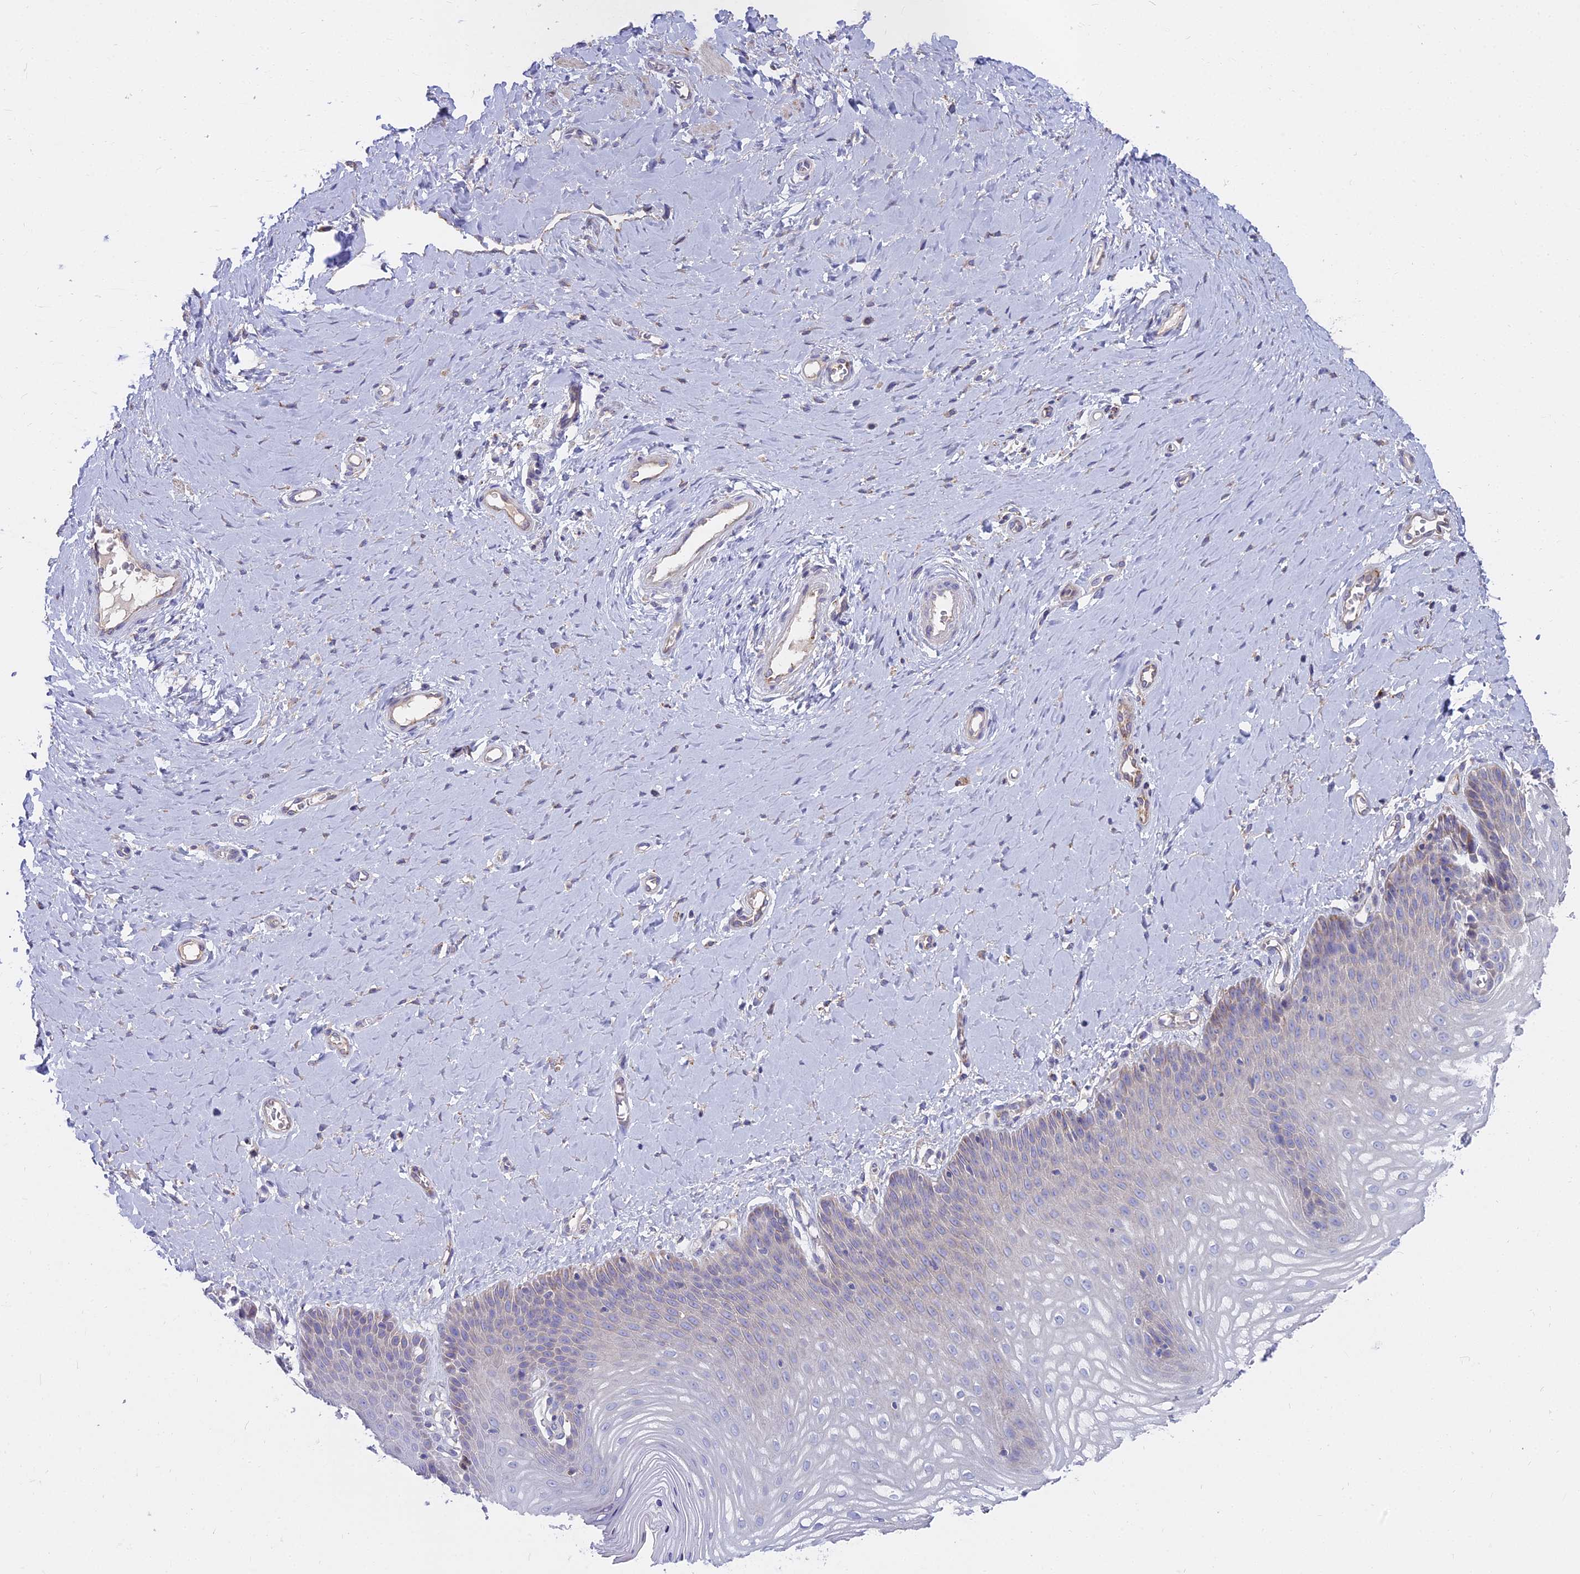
{"staining": {"intensity": "moderate", "quantity": "<25%", "location": "cytoplasmic/membranous"}, "tissue": "vagina", "cell_type": "Squamous epithelial cells", "image_type": "normal", "snomed": [{"axis": "morphology", "description": "Normal tissue, NOS"}, {"axis": "topography", "description": "Vagina"}], "caption": "Vagina stained with DAB (3,3'-diaminobenzidine) IHC reveals low levels of moderate cytoplasmic/membranous positivity in approximately <25% of squamous epithelial cells. (DAB = brown stain, brightfield microscopy at high magnification).", "gene": "FRMPD1", "patient": {"sex": "female", "age": 65}}